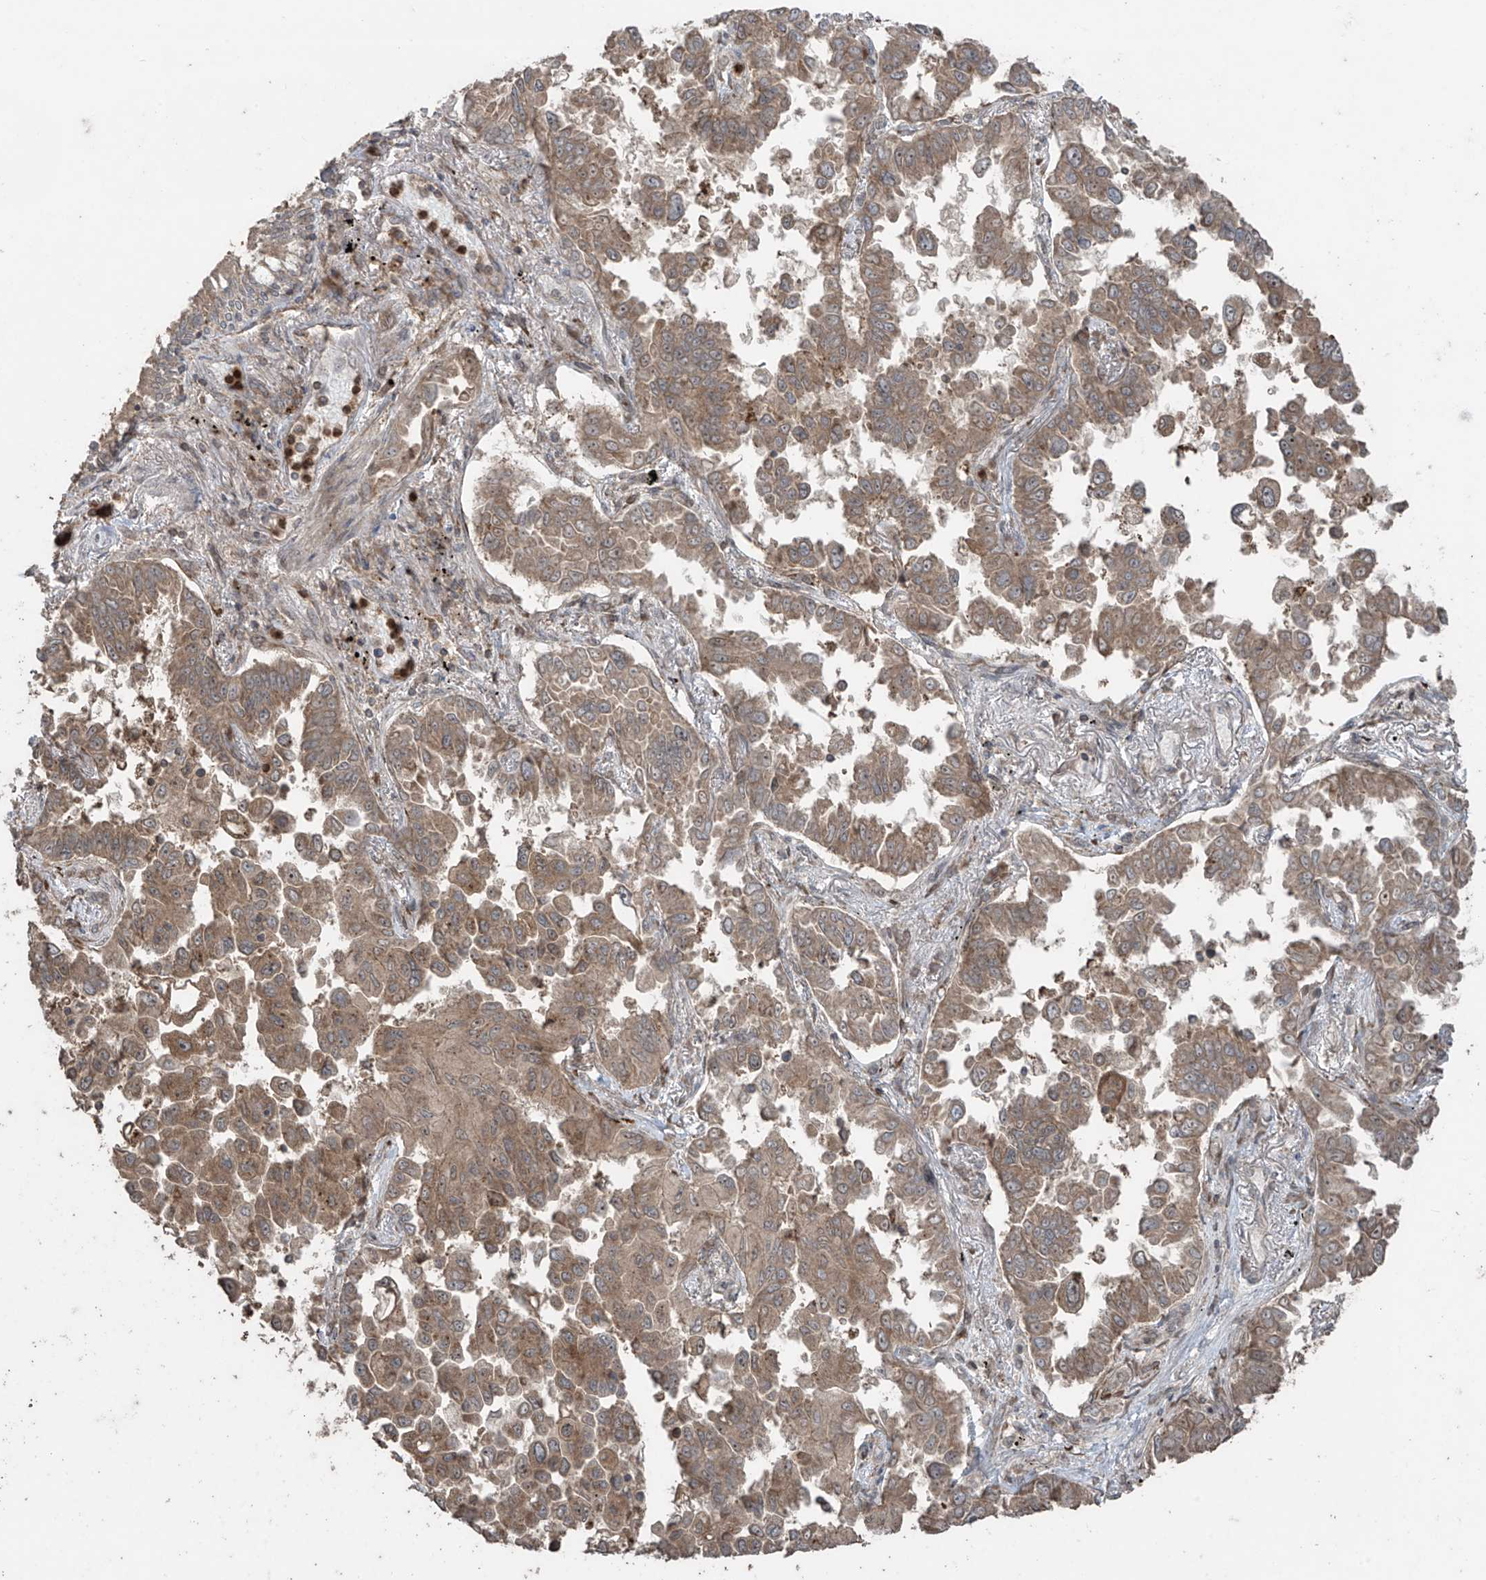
{"staining": {"intensity": "moderate", "quantity": ">75%", "location": "cytoplasmic/membranous"}, "tissue": "lung cancer", "cell_type": "Tumor cells", "image_type": "cancer", "snomed": [{"axis": "morphology", "description": "Adenocarcinoma, NOS"}, {"axis": "topography", "description": "Lung"}], "caption": "A photomicrograph of human adenocarcinoma (lung) stained for a protein displays moderate cytoplasmic/membranous brown staining in tumor cells.", "gene": "PGPEP1", "patient": {"sex": "female", "age": 67}}